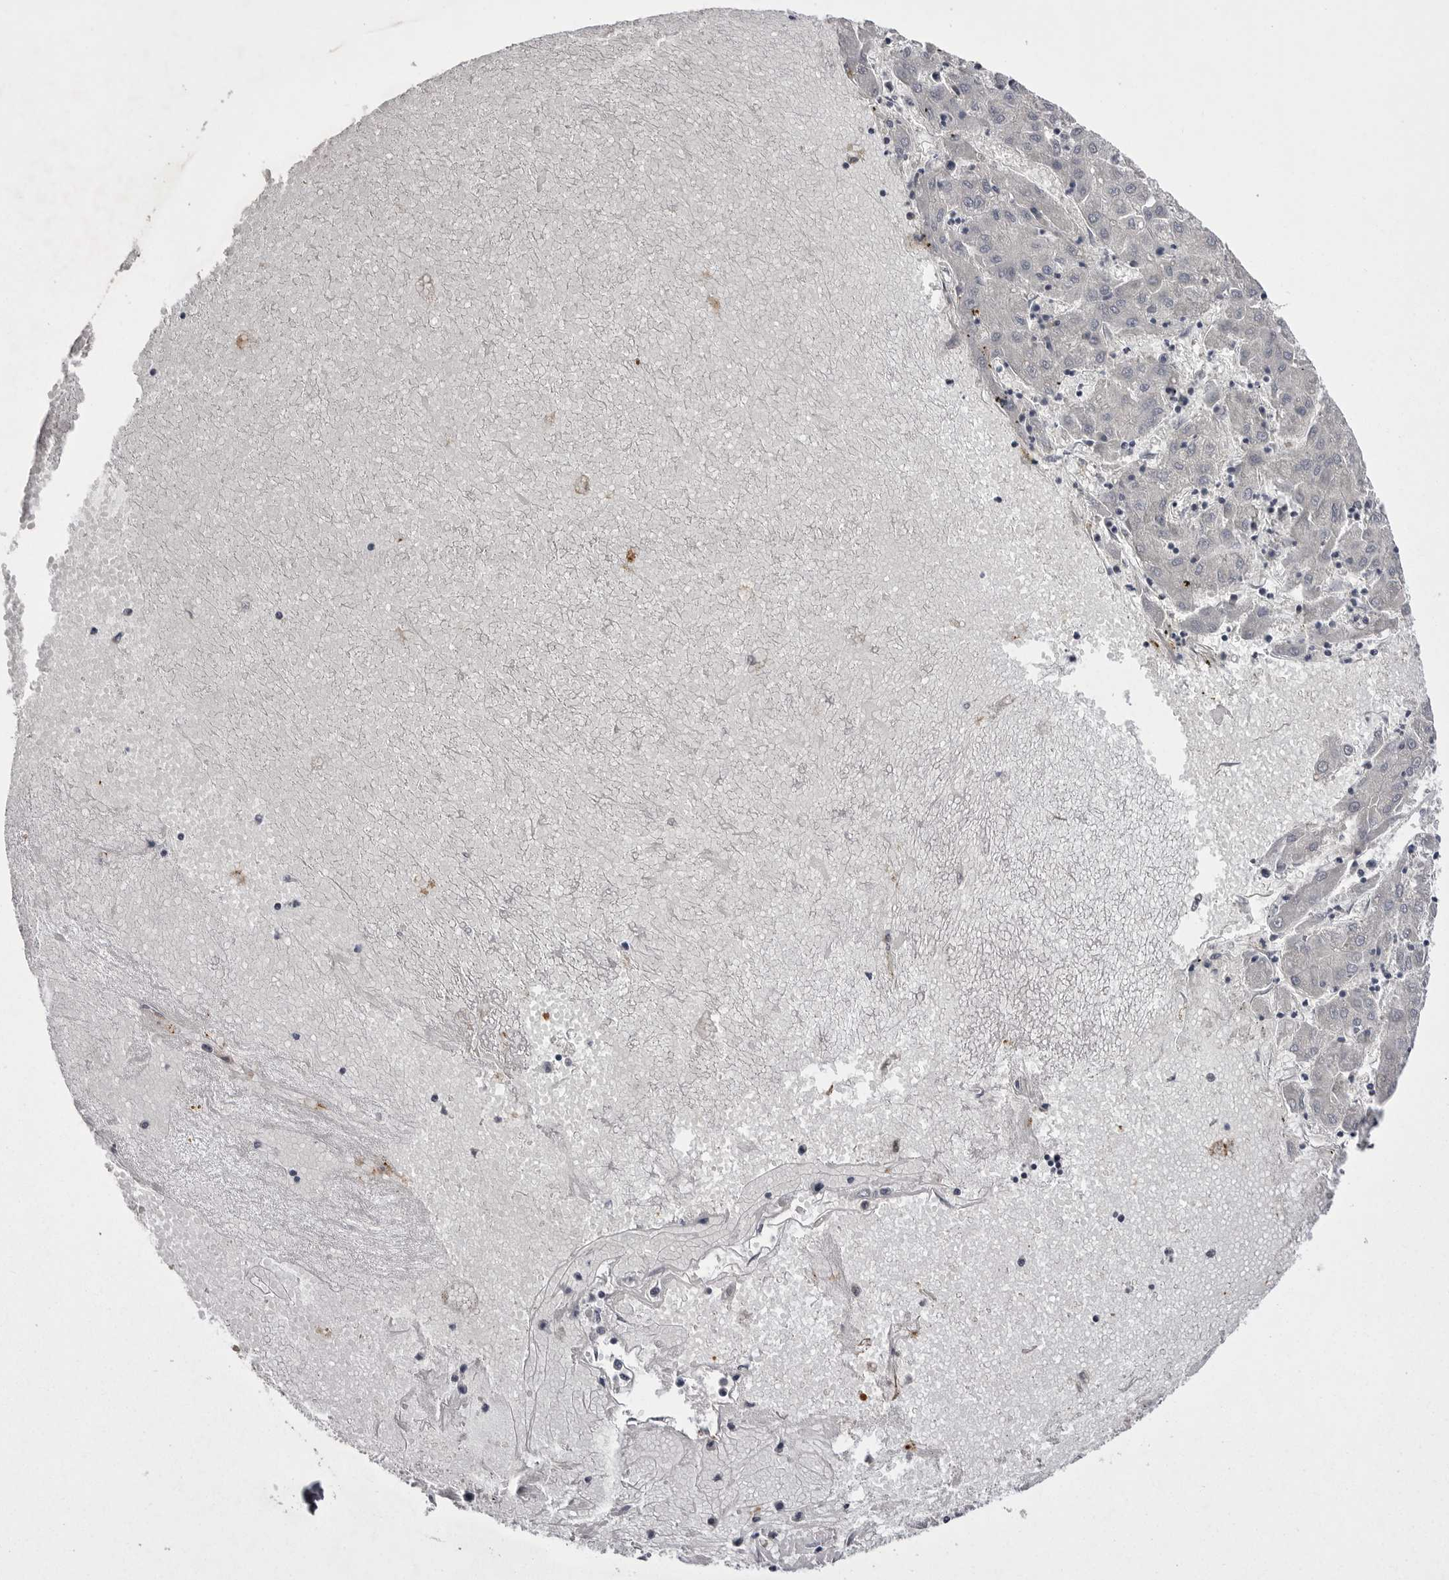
{"staining": {"intensity": "negative", "quantity": "none", "location": "none"}, "tissue": "liver cancer", "cell_type": "Tumor cells", "image_type": "cancer", "snomed": [{"axis": "morphology", "description": "Carcinoma, Hepatocellular, NOS"}, {"axis": "topography", "description": "Liver"}], "caption": "This is an immunohistochemistry histopathology image of liver hepatocellular carcinoma. There is no positivity in tumor cells.", "gene": "OSBPL9", "patient": {"sex": "male", "age": 72}}